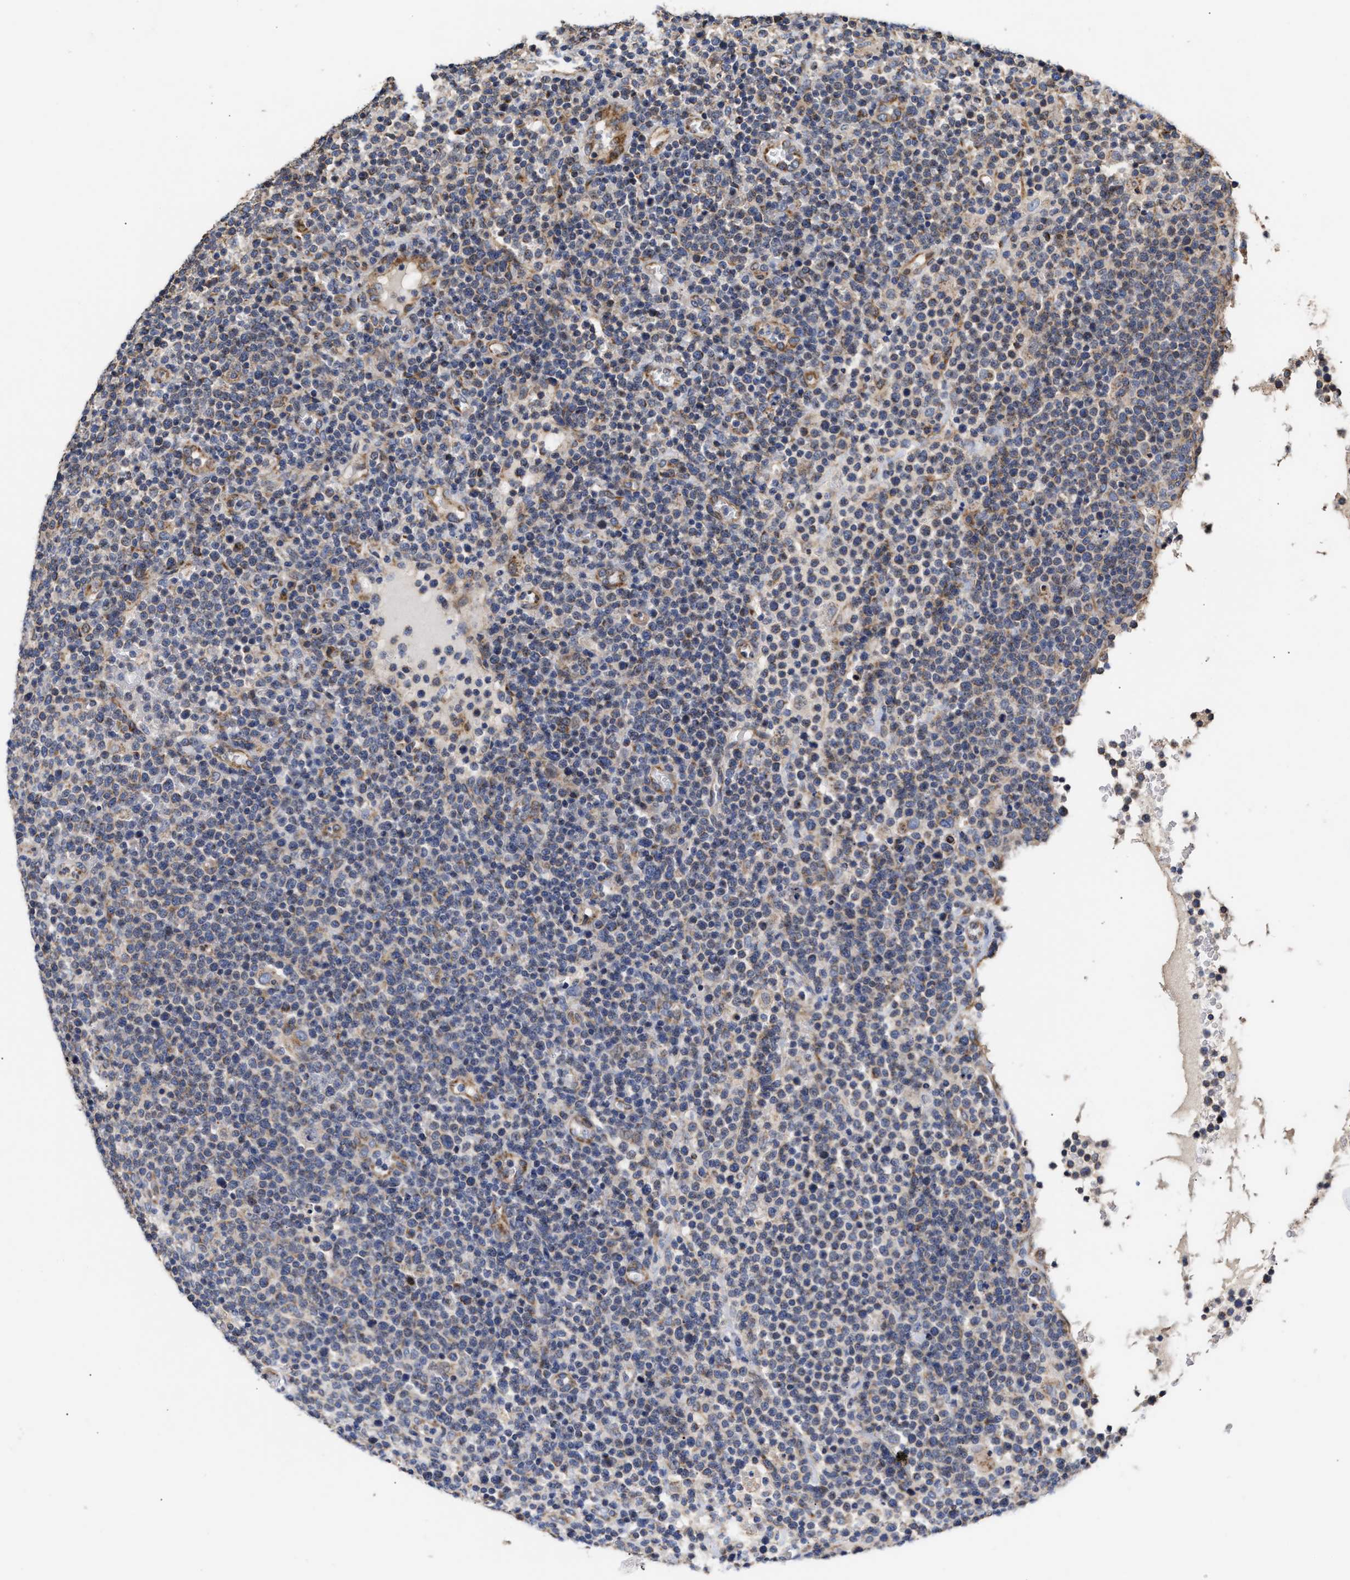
{"staining": {"intensity": "moderate", "quantity": "25%-75%", "location": "cytoplasmic/membranous"}, "tissue": "lymphoma", "cell_type": "Tumor cells", "image_type": "cancer", "snomed": [{"axis": "morphology", "description": "Malignant lymphoma, non-Hodgkin's type, High grade"}, {"axis": "topography", "description": "Lymph node"}], "caption": "The immunohistochemical stain highlights moderate cytoplasmic/membranous staining in tumor cells of lymphoma tissue. The protein of interest is shown in brown color, while the nuclei are stained blue.", "gene": "MALSU1", "patient": {"sex": "male", "age": 61}}